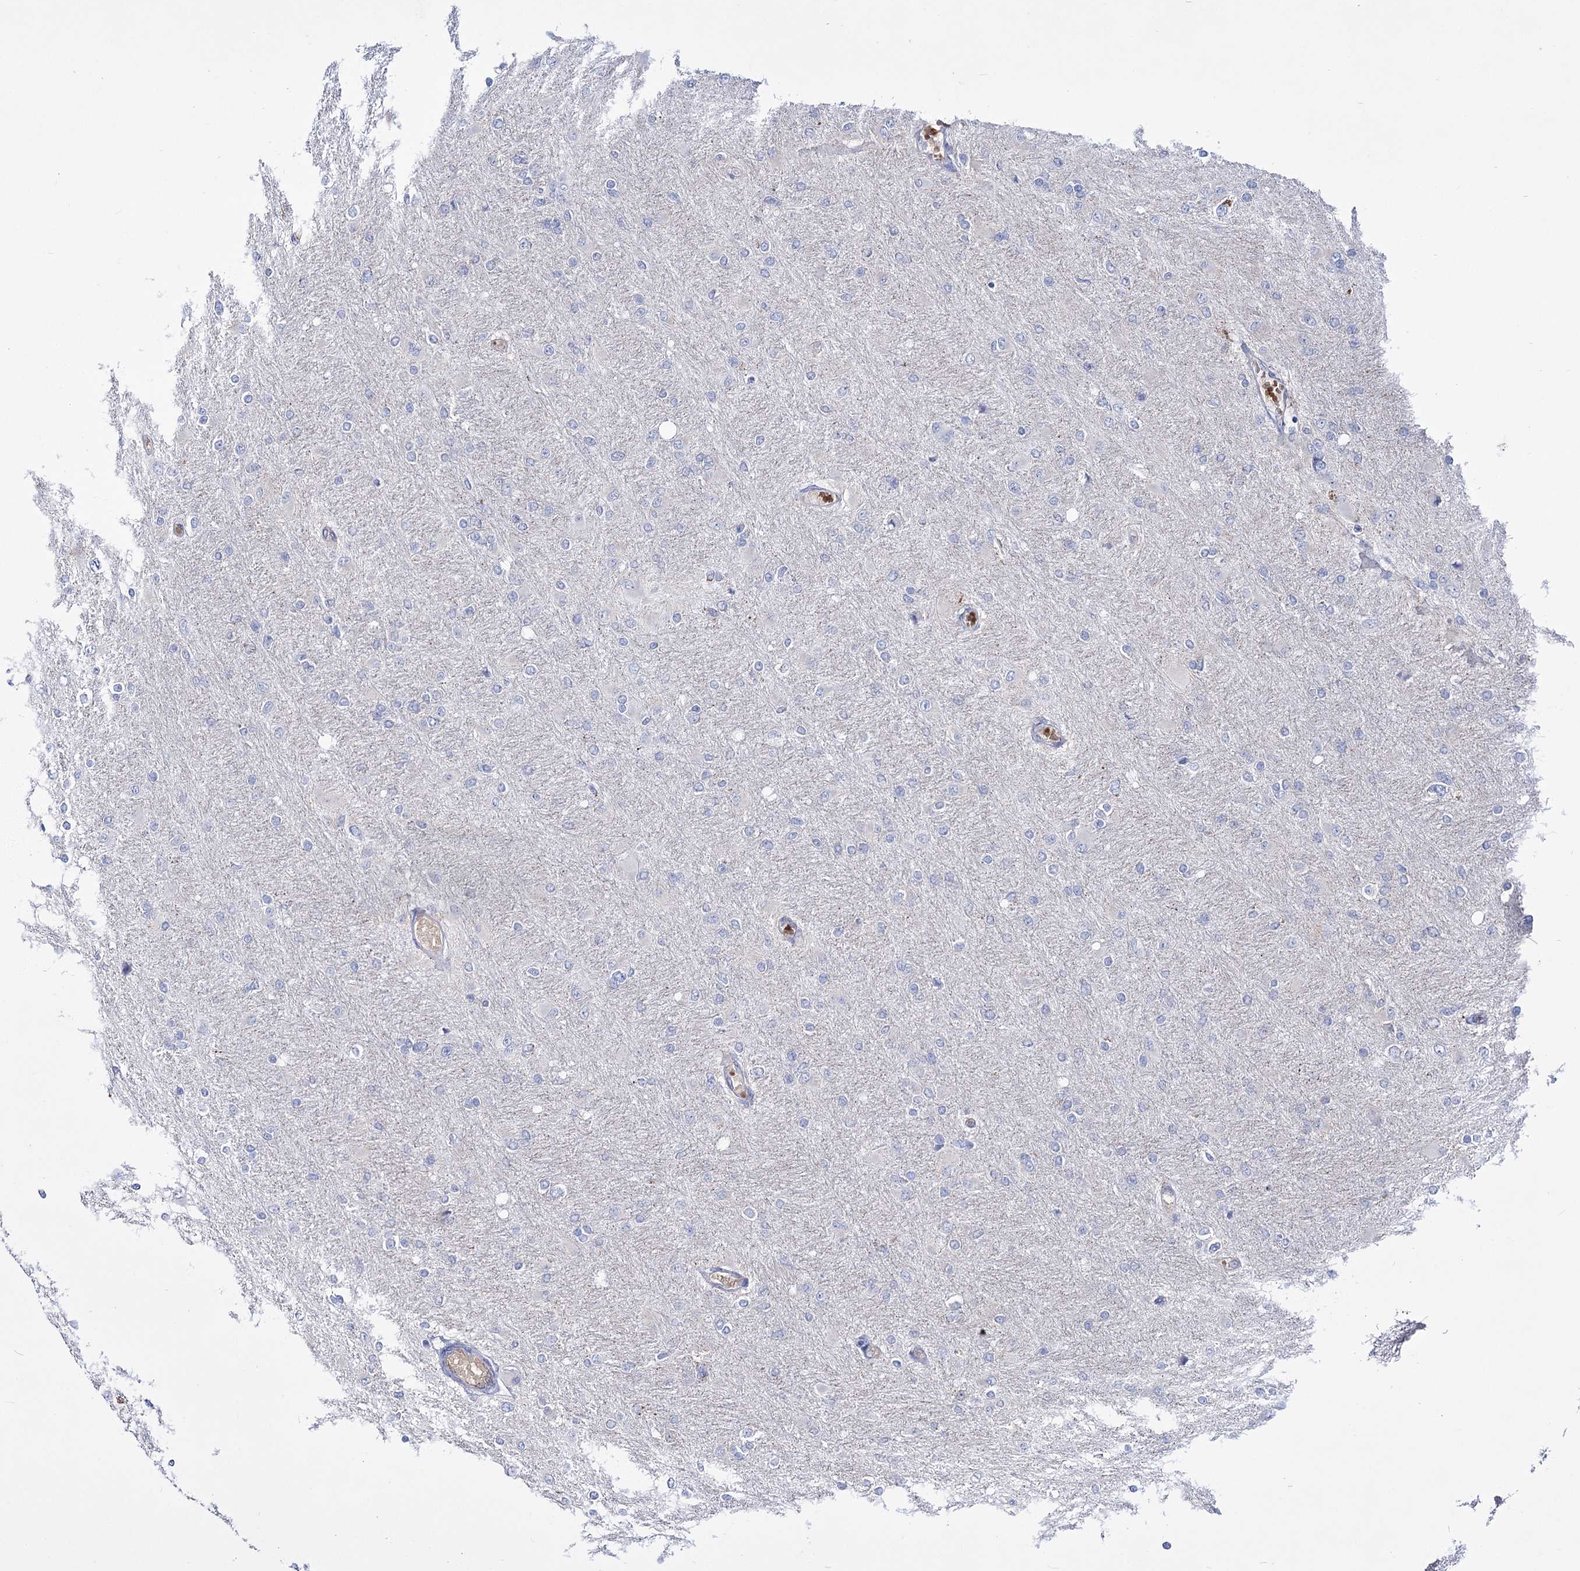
{"staining": {"intensity": "negative", "quantity": "none", "location": "none"}, "tissue": "glioma", "cell_type": "Tumor cells", "image_type": "cancer", "snomed": [{"axis": "morphology", "description": "Glioma, malignant, High grade"}, {"axis": "topography", "description": "Cerebral cortex"}], "caption": "The micrograph demonstrates no staining of tumor cells in glioma.", "gene": "OSBPL5", "patient": {"sex": "female", "age": 36}}